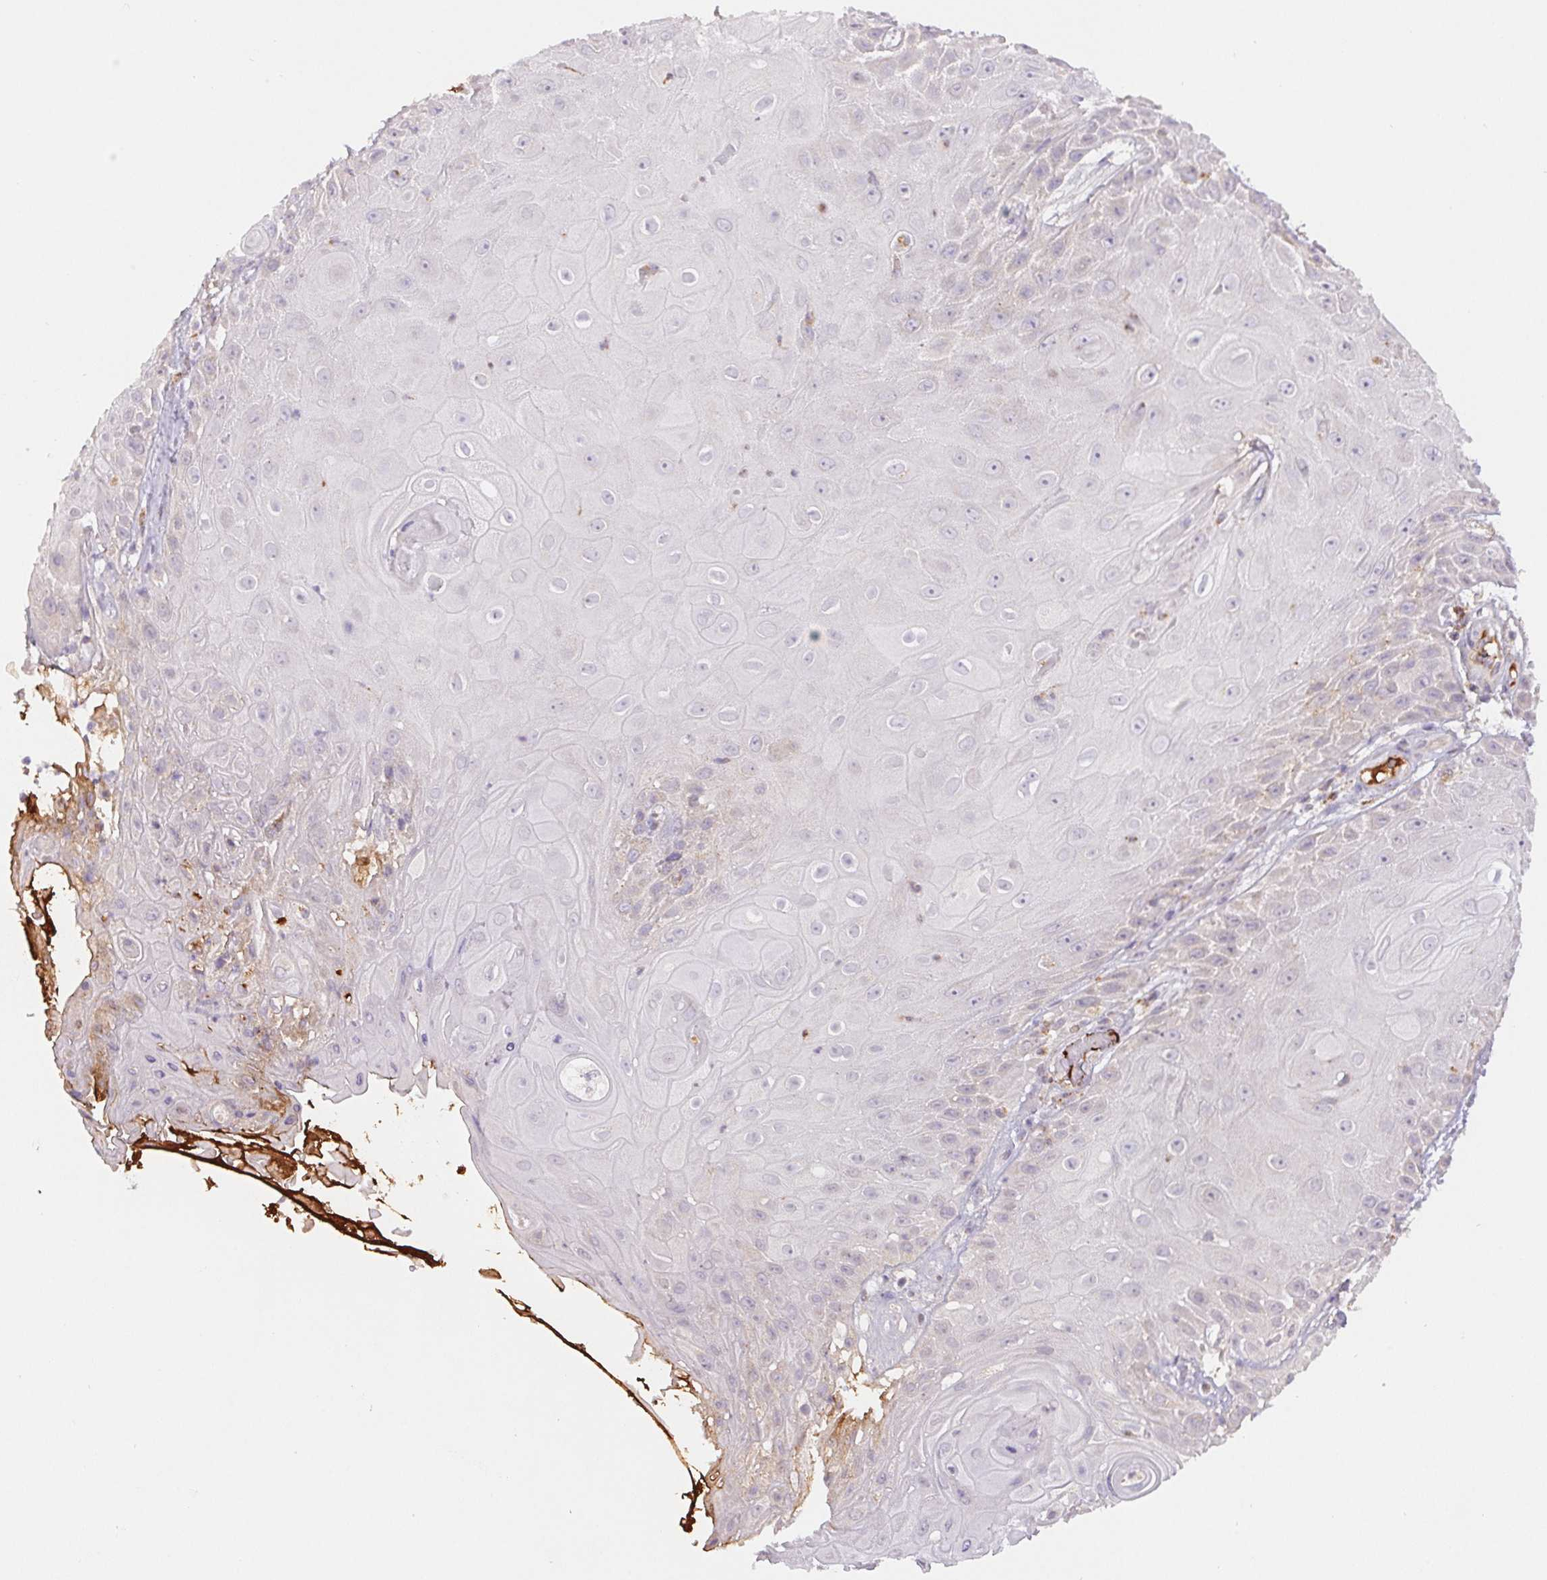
{"staining": {"intensity": "negative", "quantity": "none", "location": "none"}, "tissue": "skin cancer", "cell_type": "Tumor cells", "image_type": "cancer", "snomed": [{"axis": "morphology", "description": "Squamous cell carcinoma, NOS"}, {"axis": "topography", "description": "Skin"}], "caption": "Immunohistochemistry (IHC) histopathology image of skin cancer (squamous cell carcinoma) stained for a protein (brown), which demonstrates no positivity in tumor cells.", "gene": "EMC6", "patient": {"sex": "male", "age": 62}}